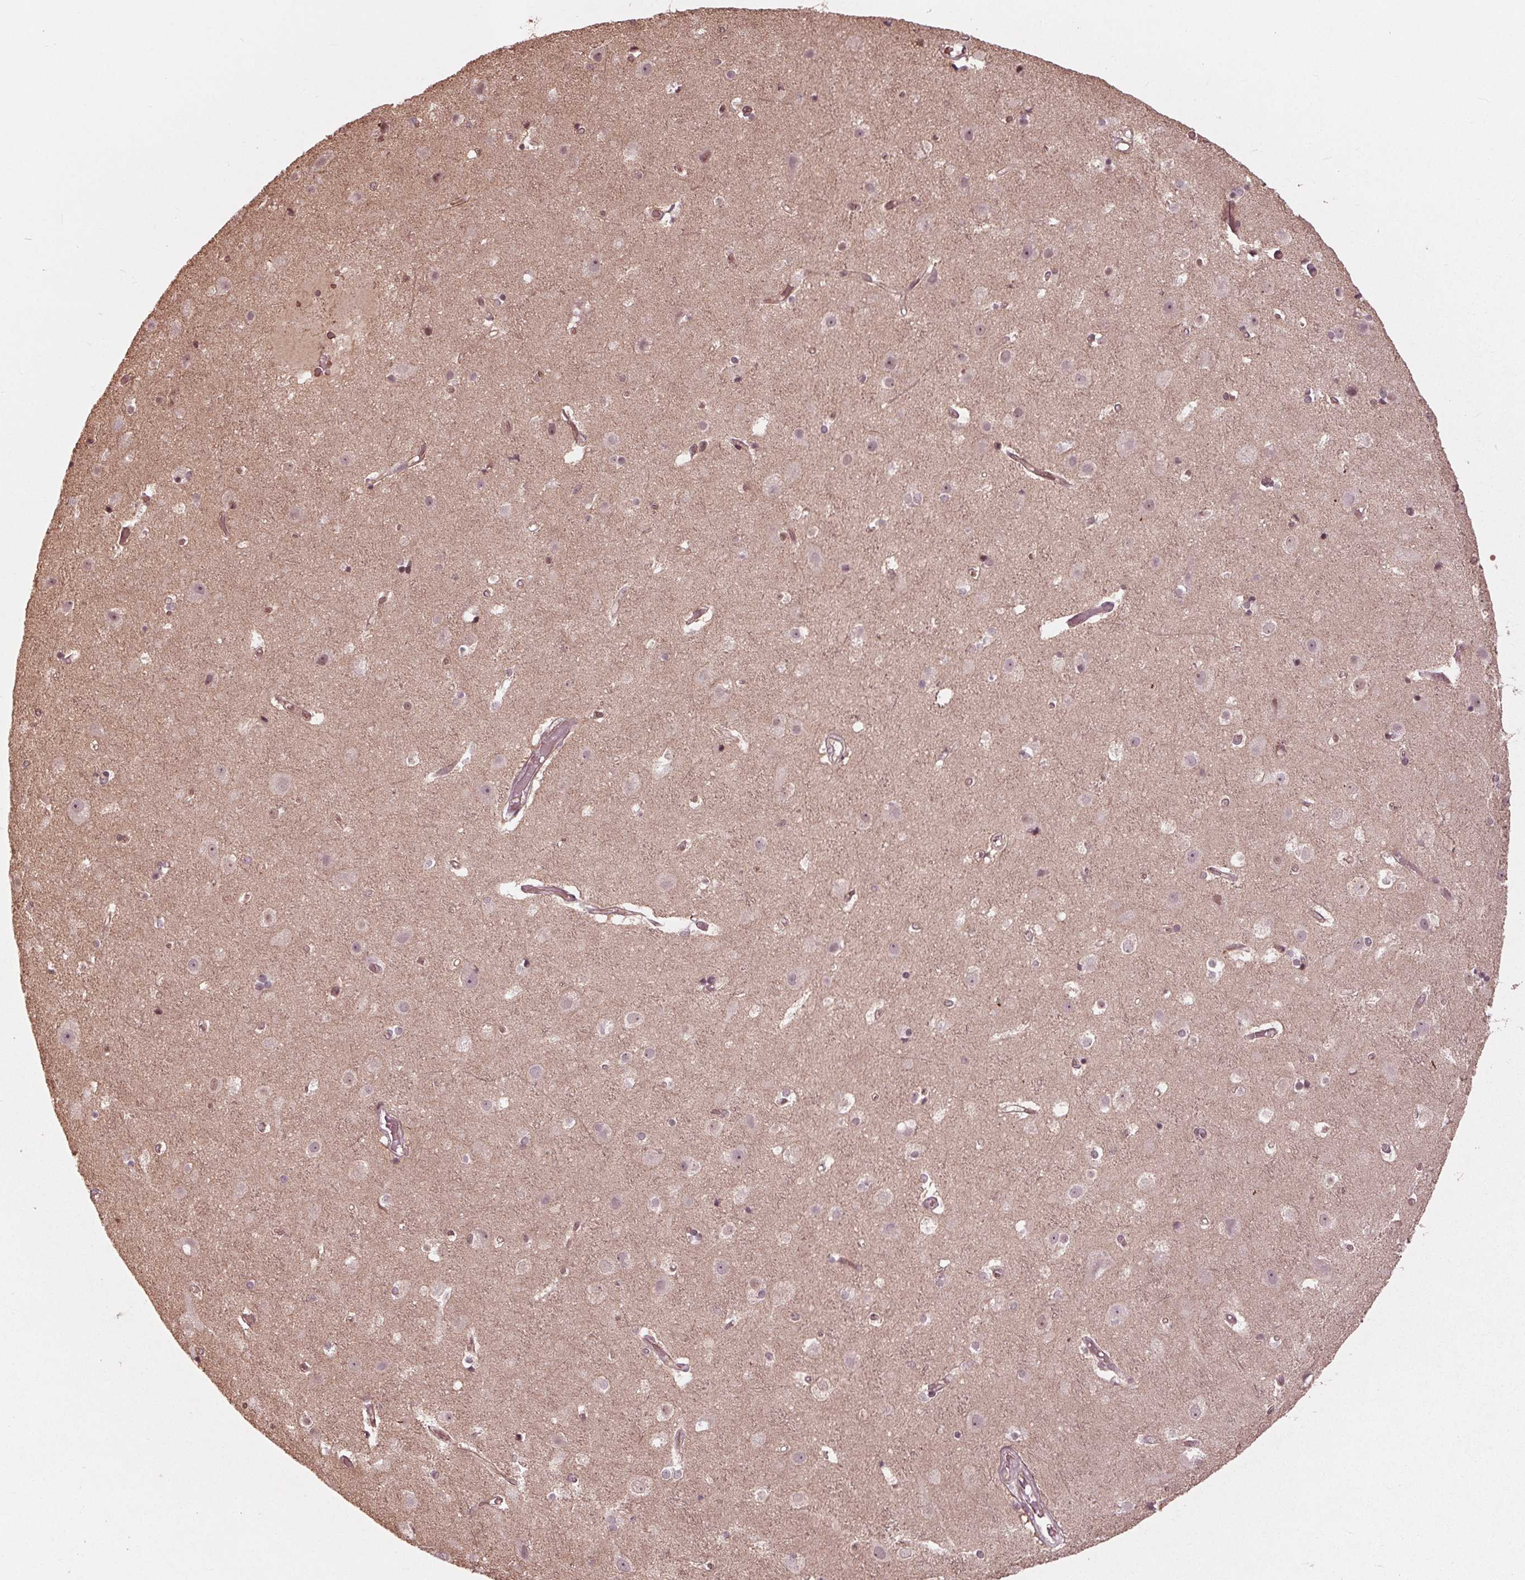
{"staining": {"intensity": "weak", "quantity": "25%-75%", "location": "cytoplasmic/membranous"}, "tissue": "cerebral cortex", "cell_type": "Endothelial cells", "image_type": "normal", "snomed": [{"axis": "morphology", "description": "Normal tissue, NOS"}, {"axis": "topography", "description": "Cerebral cortex"}], "caption": "This photomicrograph exhibits immunohistochemistry (IHC) staining of normal human cerebral cortex, with low weak cytoplasmic/membranous expression in about 25%-75% of endothelial cells.", "gene": "BTBD1", "patient": {"sex": "female", "age": 52}}